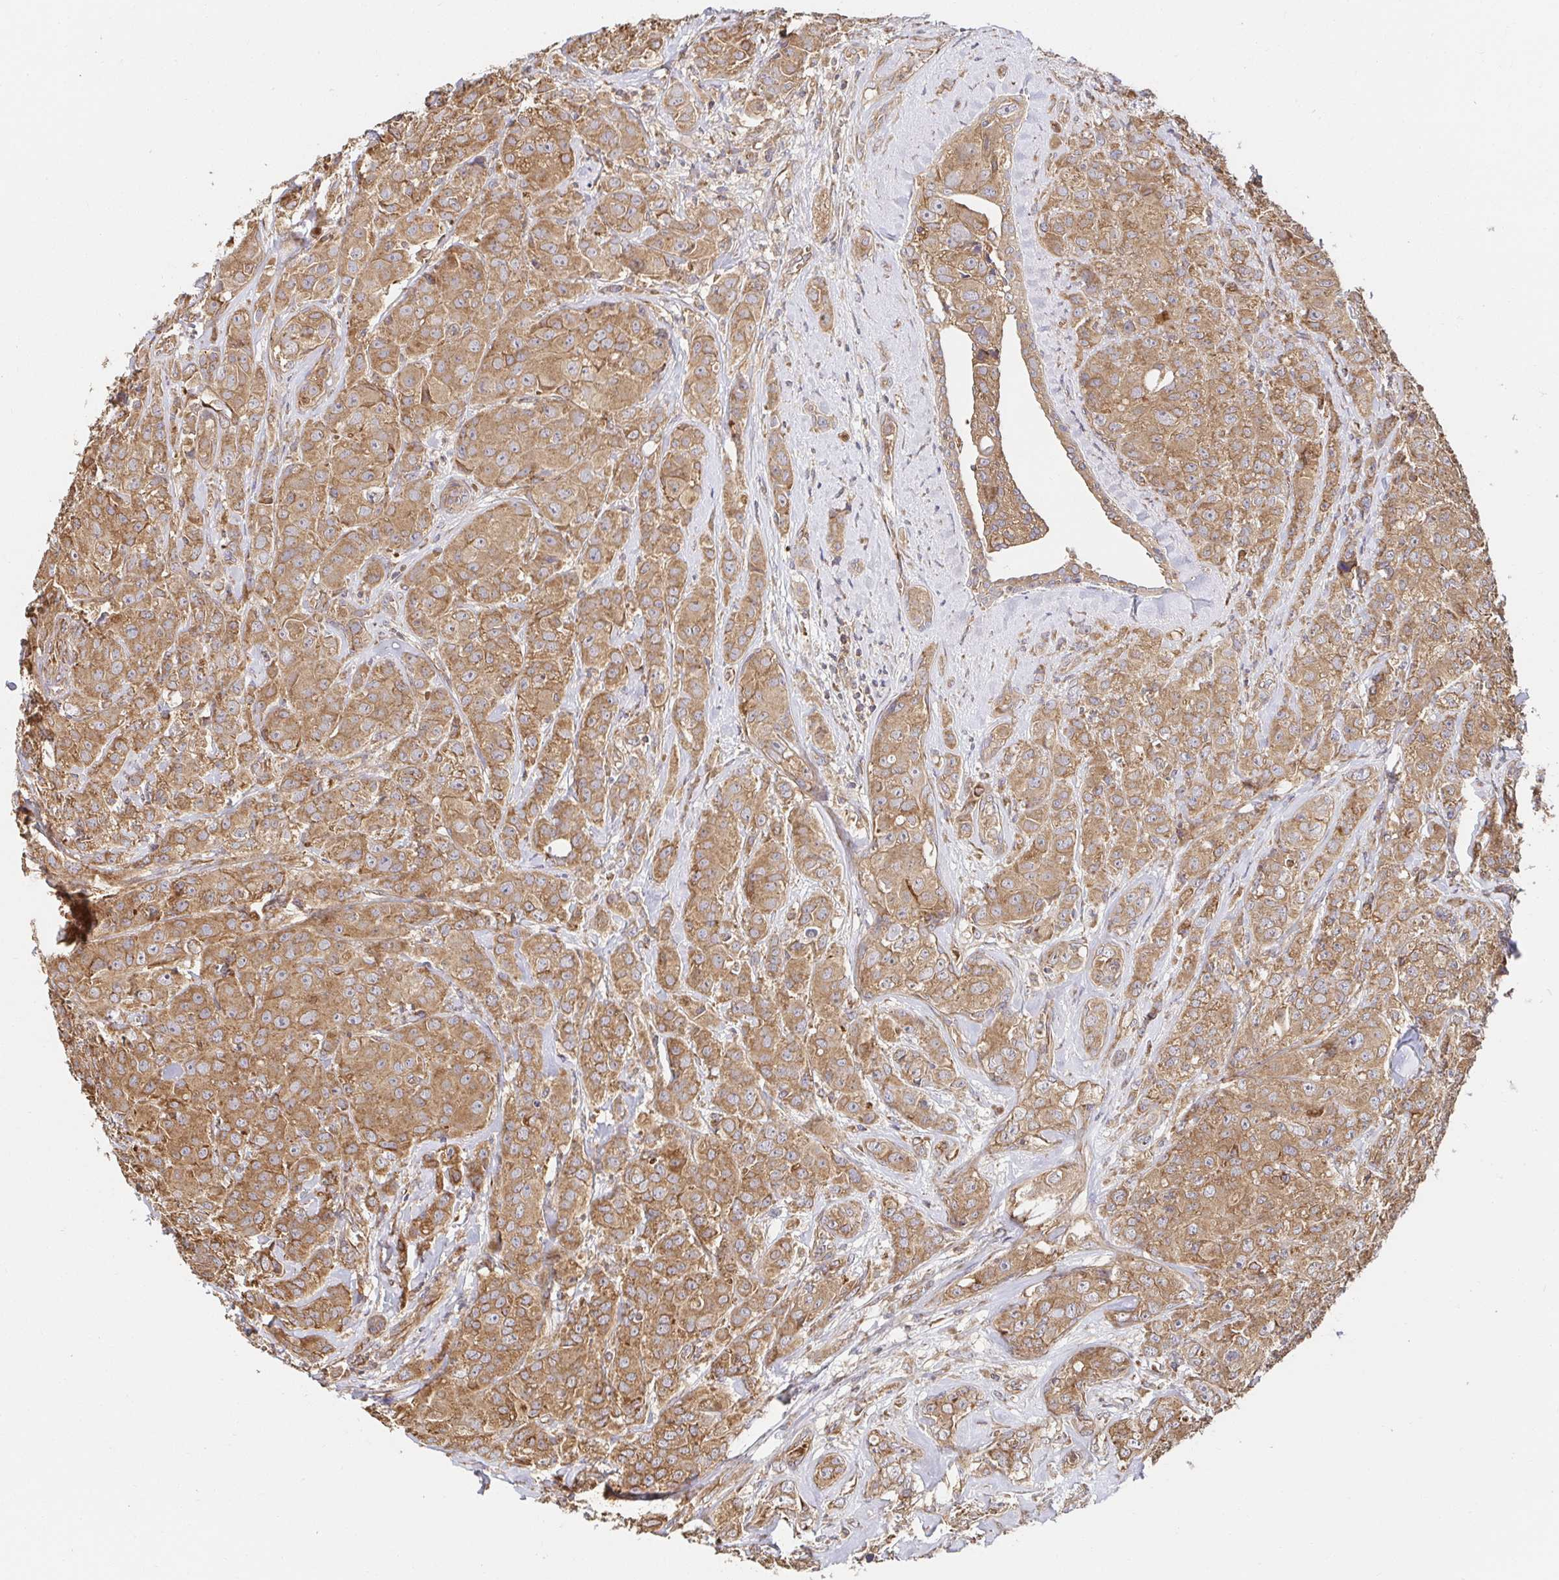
{"staining": {"intensity": "moderate", "quantity": ">75%", "location": "cytoplasmic/membranous"}, "tissue": "breast cancer", "cell_type": "Tumor cells", "image_type": "cancer", "snomed": [{"axis": "morphology", "description": "Normal tissue, NOS"}, {"axis": "morphology", "description": "Duct carcinoma"}, {"axis": "topography", "description": "Breast"}], "caption": "This is a photomicrograph of immunohistochemistry staining of infiltrating ductal carcinoma (breast), which shows moderate staining in the cytoplasmic/membranous of tumor cells.", "gene": "APBB1", "patient": {"sex": "female", "age": 43}}